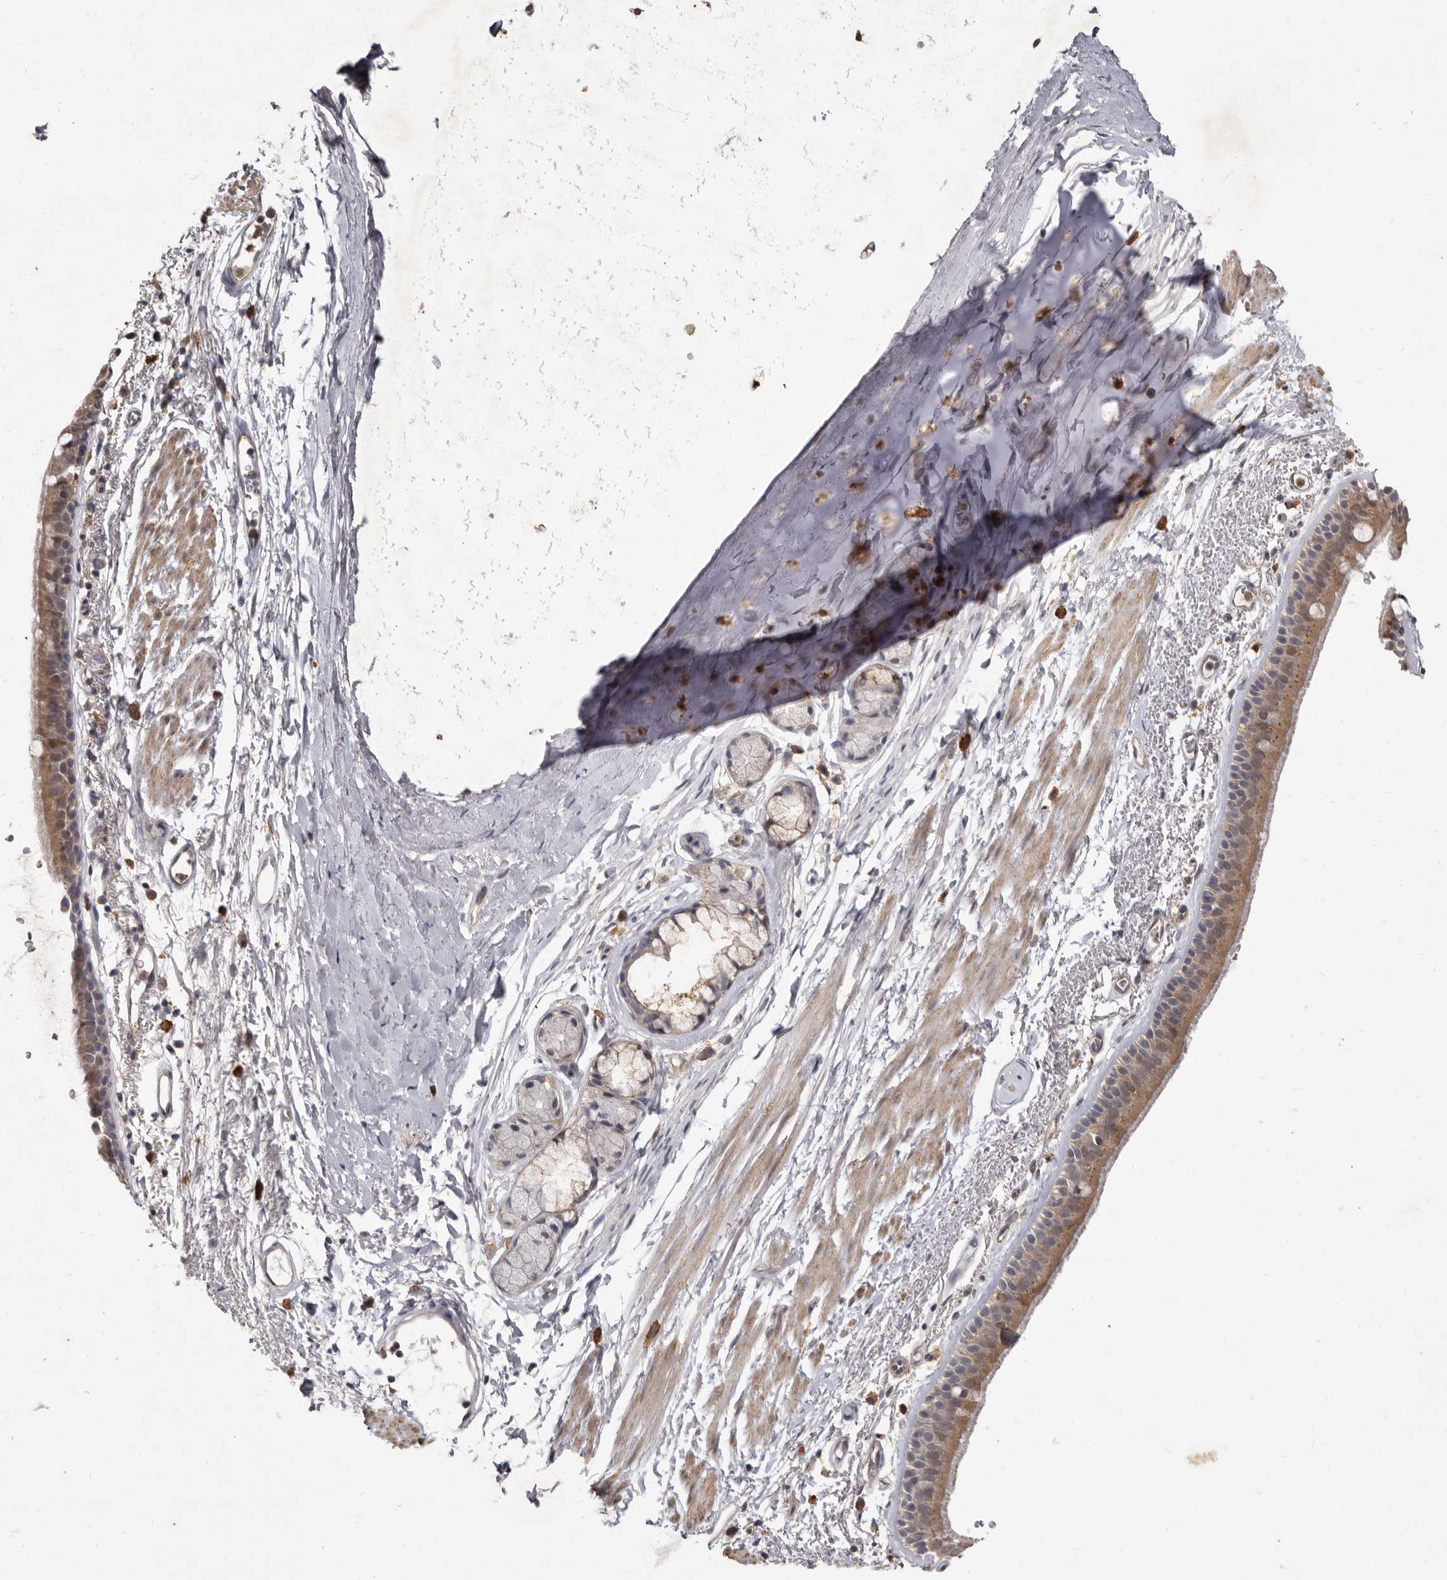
{"staining": {"intensity": "moderate", "quantity": ">75%", "location": "cytoplasmic/membranous"}, "tissue": "bronchus", "cell_type": "Respiratory epithelial cells", "image_type": "normal", "snomed": [{"axis": "morphology", "description": "Normal tissue, NOS"}, {"axis": "topography", "description": "Lymph node"}, {"axis": "topography", "description": "Bronchus"}], "caption": "Immunohistochemical staining of unremarkable bronchus displays medium levels of moderate cytoplasmic/membranous expression in about >75% of respiratory epithelial cells.", "gene": "ACLY", "patient": {"sex": "female", "age": 70}}